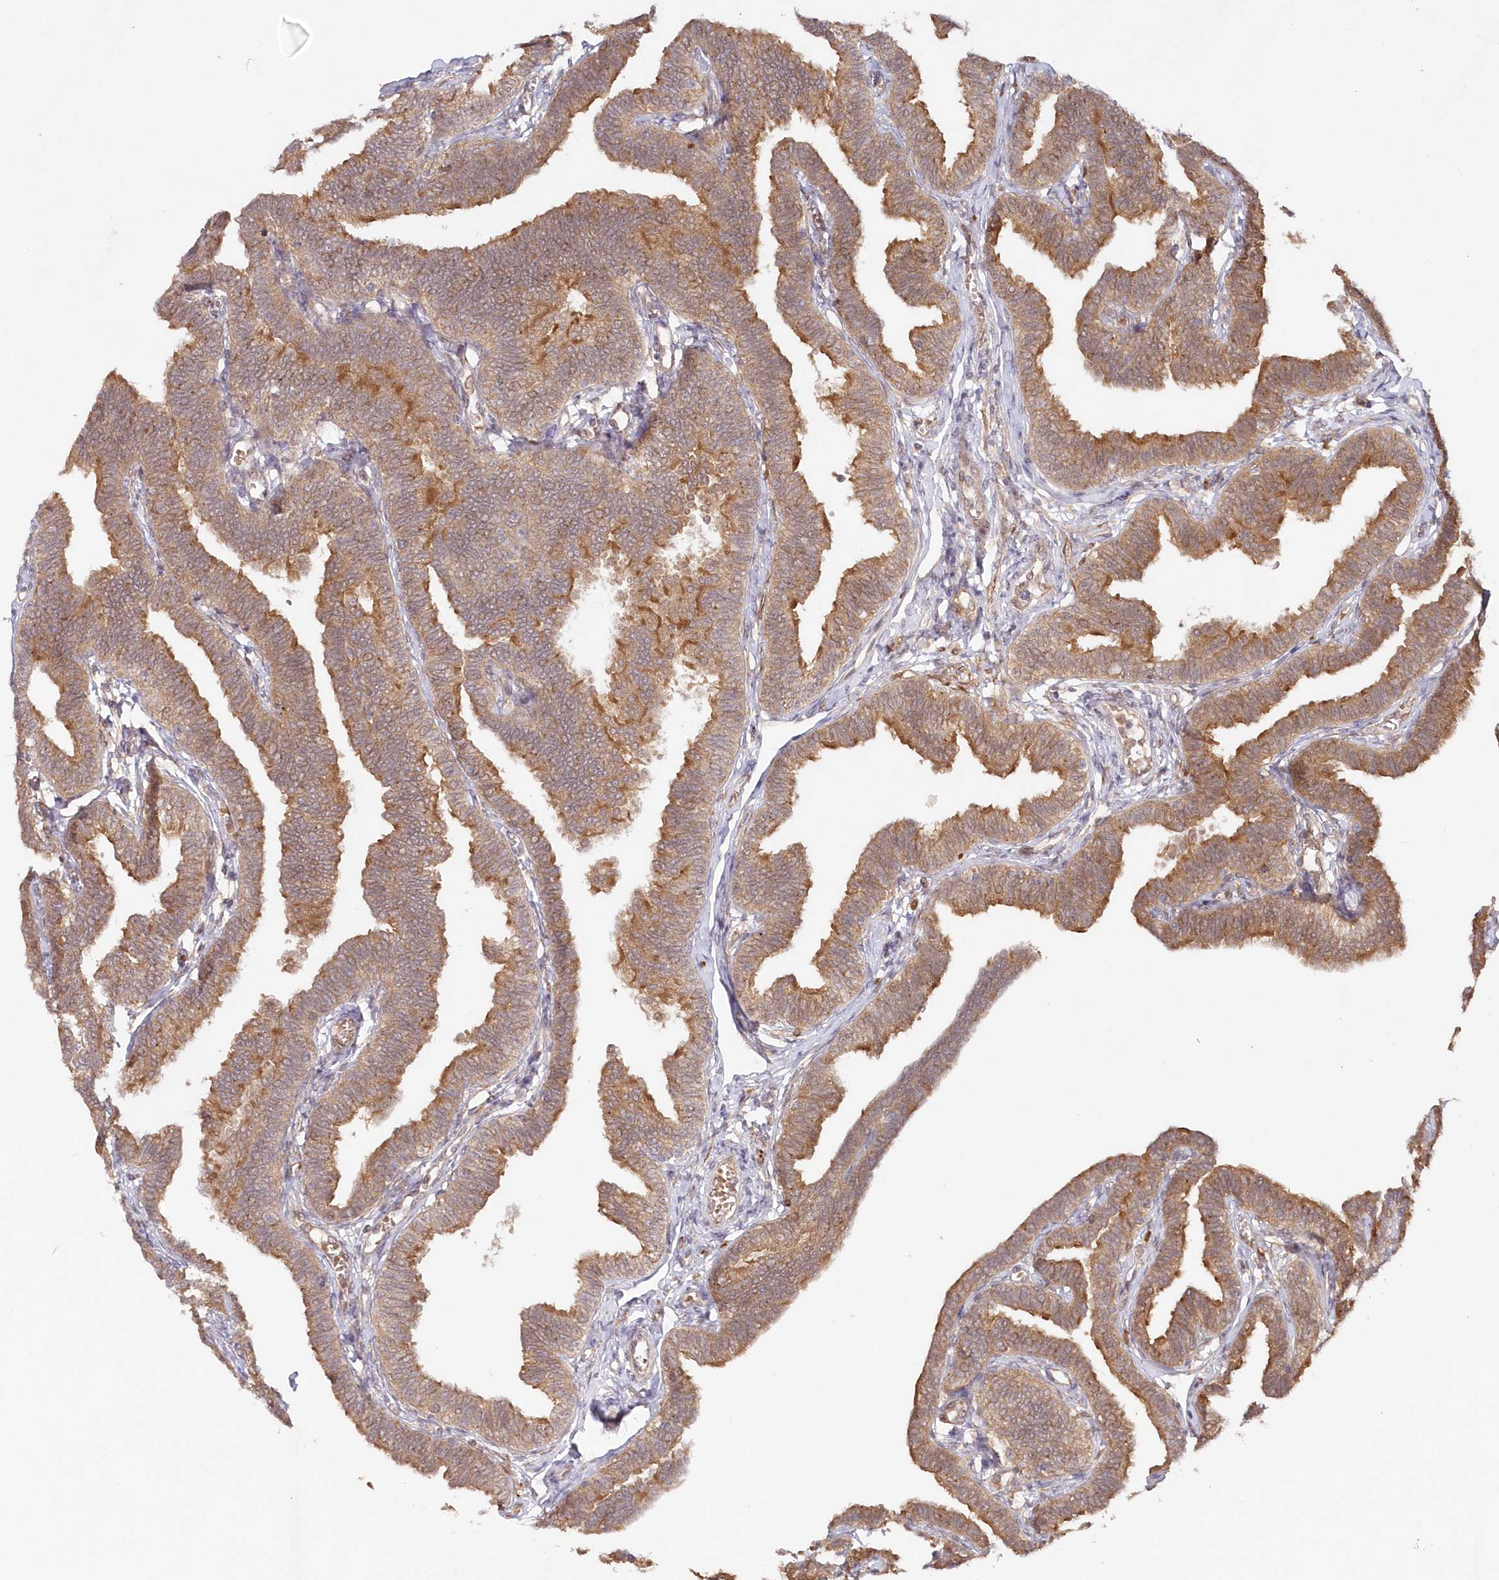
{"staining": {"intensity": "moderate", "quantity": ">75%", "location": "cytoplasmic/membranous,nuclear"}, "tissue": "fallopian tube", "cell_type": "Glandular cells", "image_type": "normal", "snomed": [{"axis": "morphology", "description": "Normal tissue, NOS"}, {"axis": "topography", "description": "Fallopian tube"}, {"axis": "topography", "description": "Ovary"}], "caption": "A high-resolution image shows immunohistochemistry staining of benign fallopian tube, which exhibits moderate cytoplasmic/membranous,nuclear positivity in about >75% of glandular cells.", "gene": "GBE1", "patient": {"sex": "female", "age": 23}}